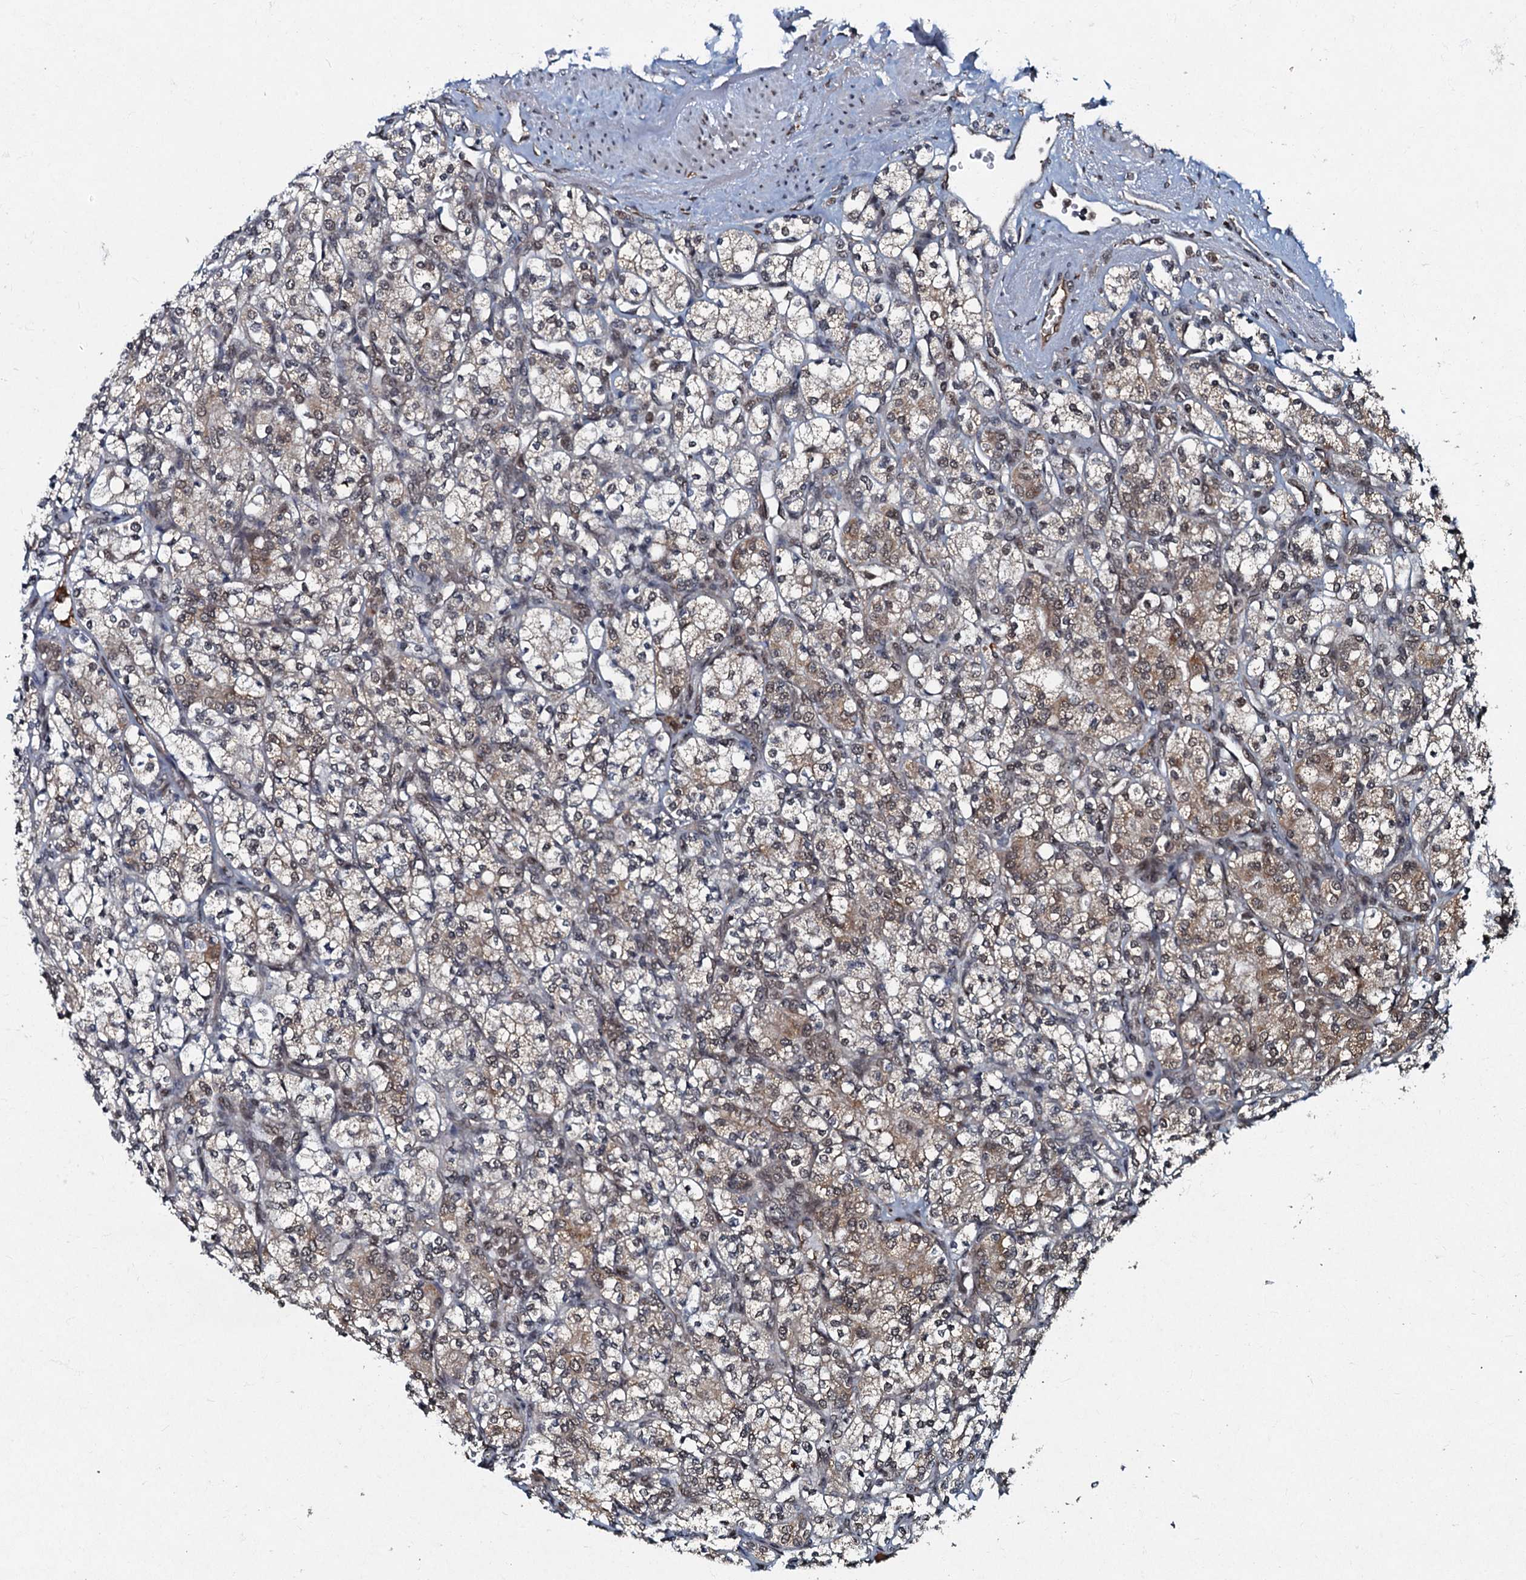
{"staining": {"intensity": "moderate", "quantity": "25%-75%", "location": "cytoplasmic/membranous,nuclear"}, "tissue": "renal cancer", "cell_type": "Tumor cells", "image_type": "cancer", "snomed": [{"axis": "morphology", "description": "Adenocarcinoma, NOS"}, {"axis": "topography", "description": "Kidney"}], "caption": "The micrograph shows immunohistochemical staining of renal cancer. There is moderate cytoplasmic/membranous and nuclear staining is identified in about 25%-75% of tumor cells. The staining was performed using DAB (3,3'-diaminobenzidine), with brown indicating positive protein expression. Nuclei are stained blue with hematoxylin.", "gene": "C18orf32", "patient": {"sex": "male", "age": 77}}